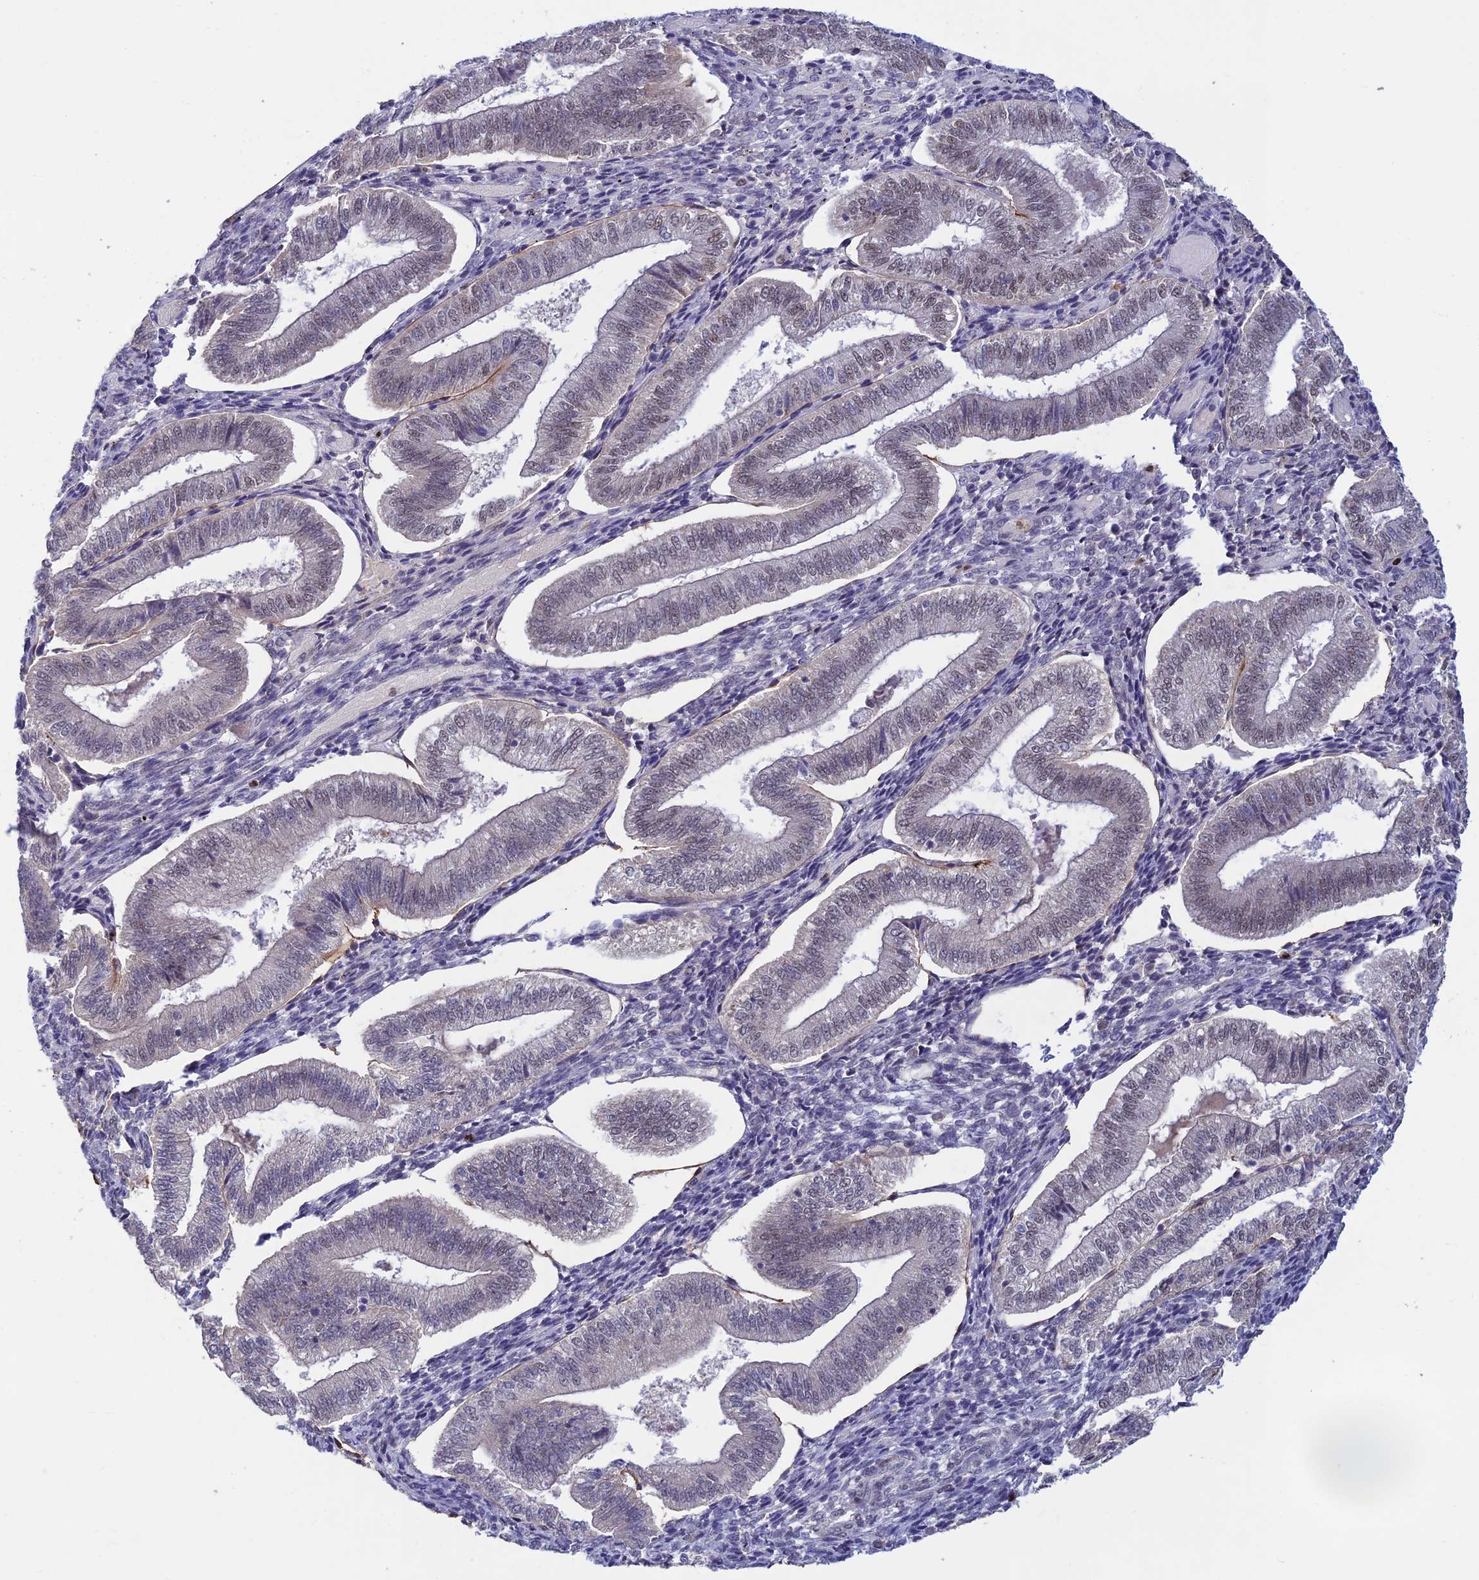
{"staining": {"intensity": "negative", "quantity": "none", "location": "none"}, "tissue": "endometrium", "cell_type": "Cells in endometrial stroma", "image_type": "normal", "snomed": [{"axis": "morphology", "description": "Normal tissue, NOS"}, {"axis": "topography", "description": "Endometrium"}], "caption": "This is a photomicrograph of immunohistochemistry (IHC) staining of normal endometrium, which shows no expression in cells in endometrial stroma. (Stains: DAB immunohistochemistry with hematoxylin counter stain, Microscopy: brightfield microscopy at high magnification).", "gene": "FASTKD5", "patient": {"sex": "female", "age": 34}}